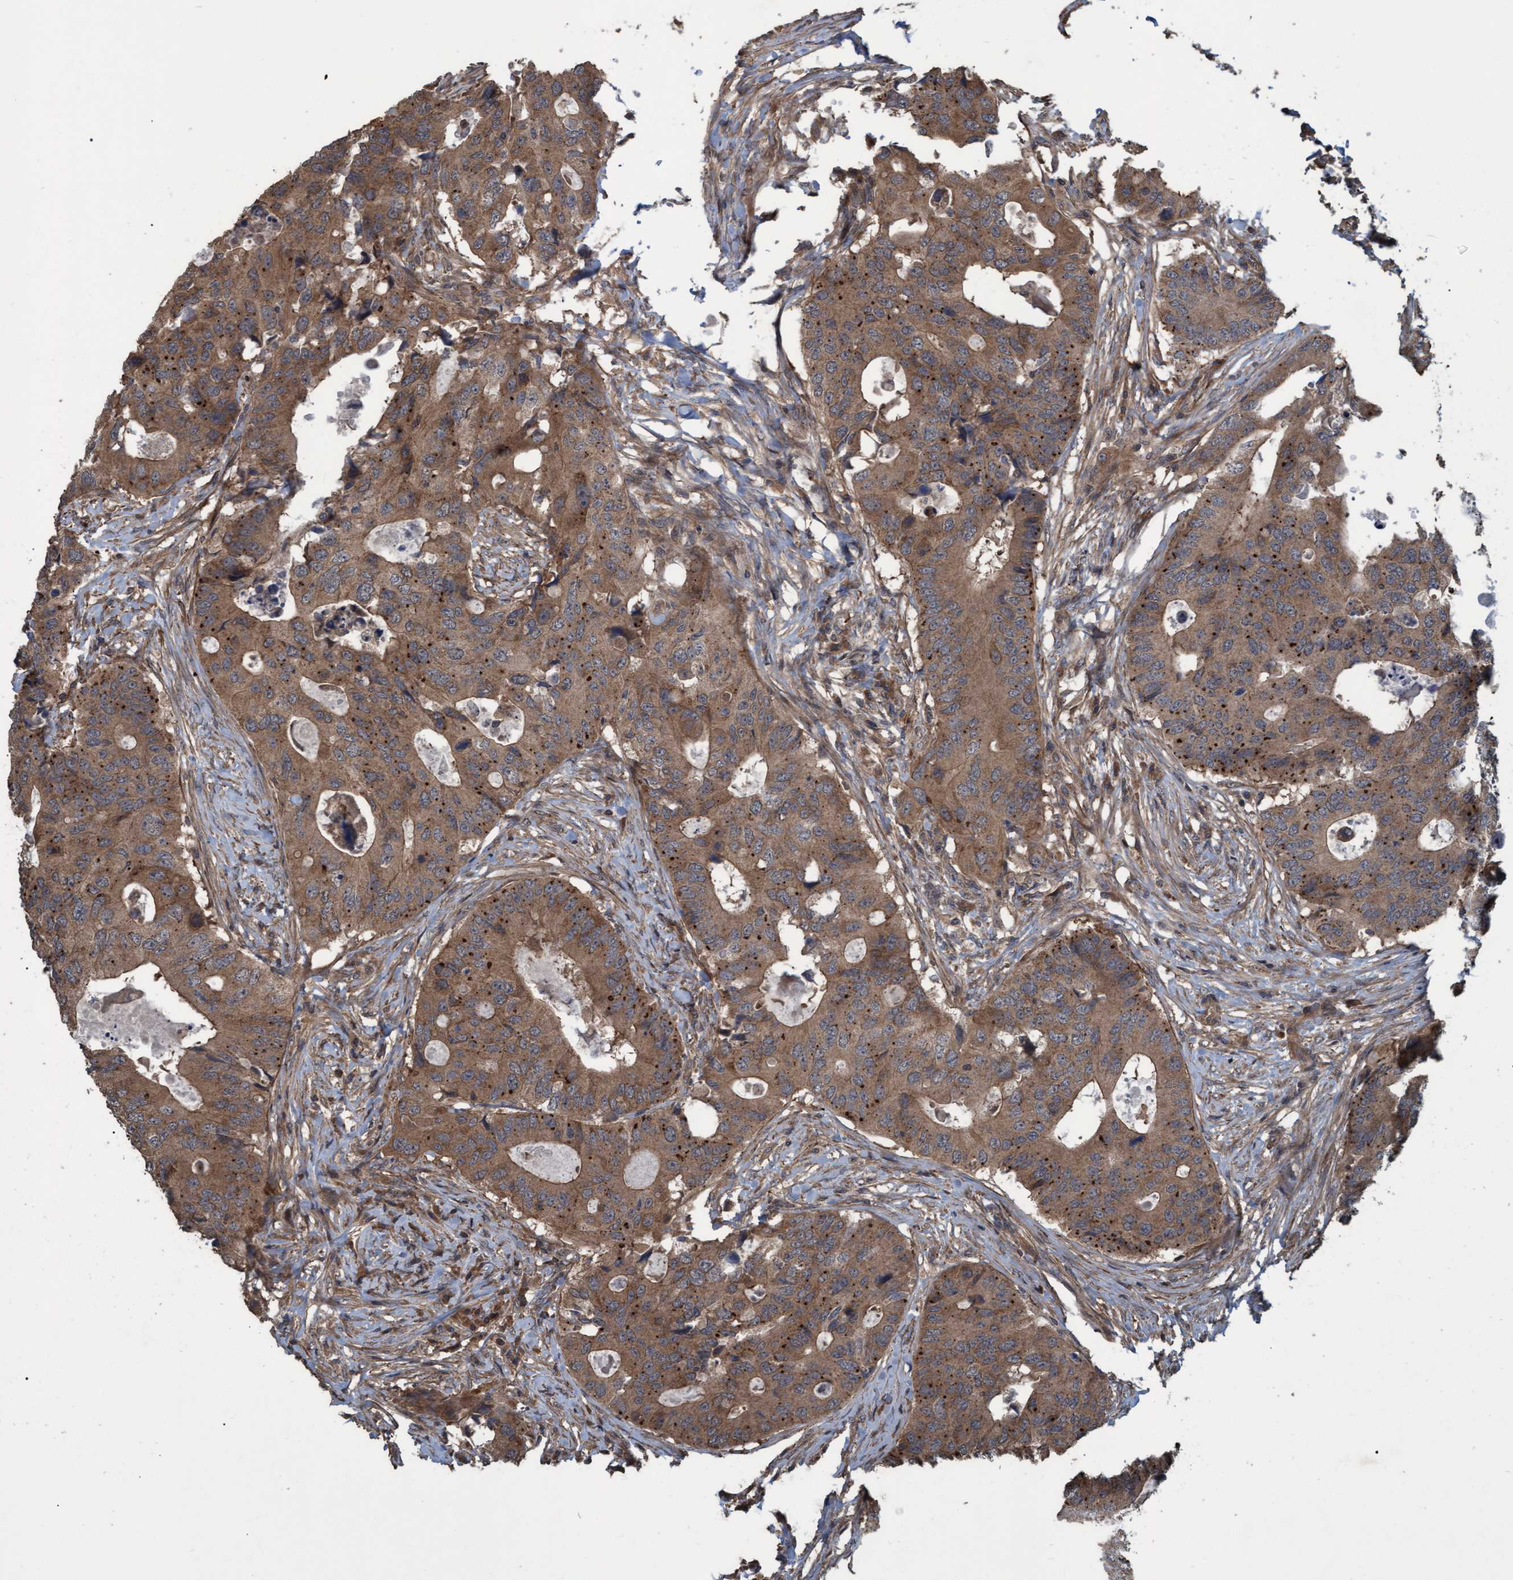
{"staining": {"intensity": "moderate", "quantity": ">75%", "location": "cytoplasmic/membranous"}, "tissue": "colorectal cancer", "cell_type": "Tumor cells", "image_type": "cancer", "snomed": [{"axis": "morphology", "description": "Adenocarcinoma, NOS"}, {"axis": "topography", "description": "Colon"}], "caption": "Colorectal cancer tissue demonstrates moderate cytoplasmic/membranous positivity in about >75% of tumor cells, visualized by immunohistochemistry.", "gene": "GGT6", "patient": {"sex": "male", "age": 71}}